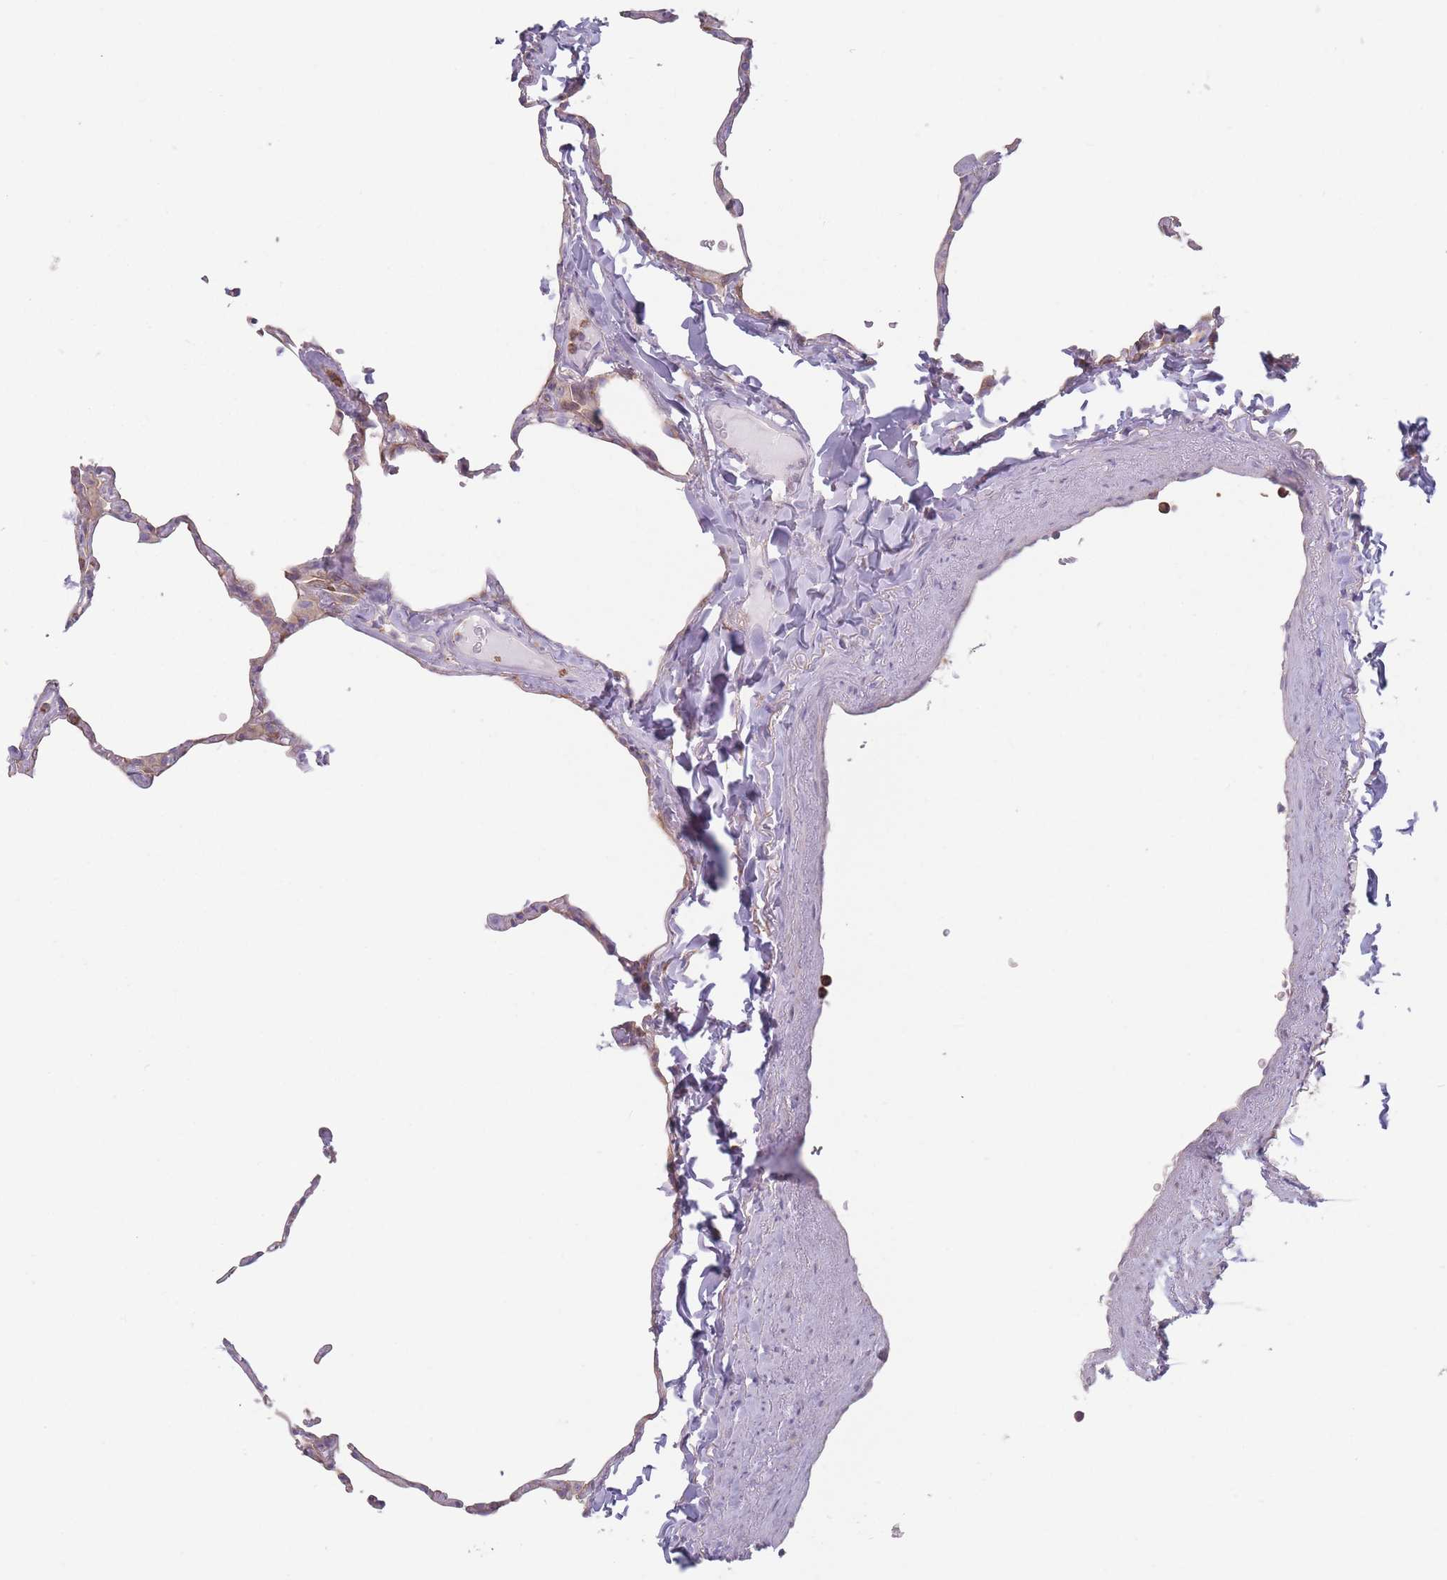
{"staining": {"intensity": "negative", "quantity": "none", "location": "none"}, "tissue": "lung", "cell_type": "Alveolar cells", "image_type": "normal", "snomed": [{"axis": "morphology", "description": "Normal tissue, NOS"}, {"axis": "topography", "description": "Lung"}], "caption": "An immunohistochemistry (IHC) image of benign lung is shown. There is no staining in alveolar cells of lung.", "gene": "HSBP1L1", "patient": {"sex": "male", "age": 65}}